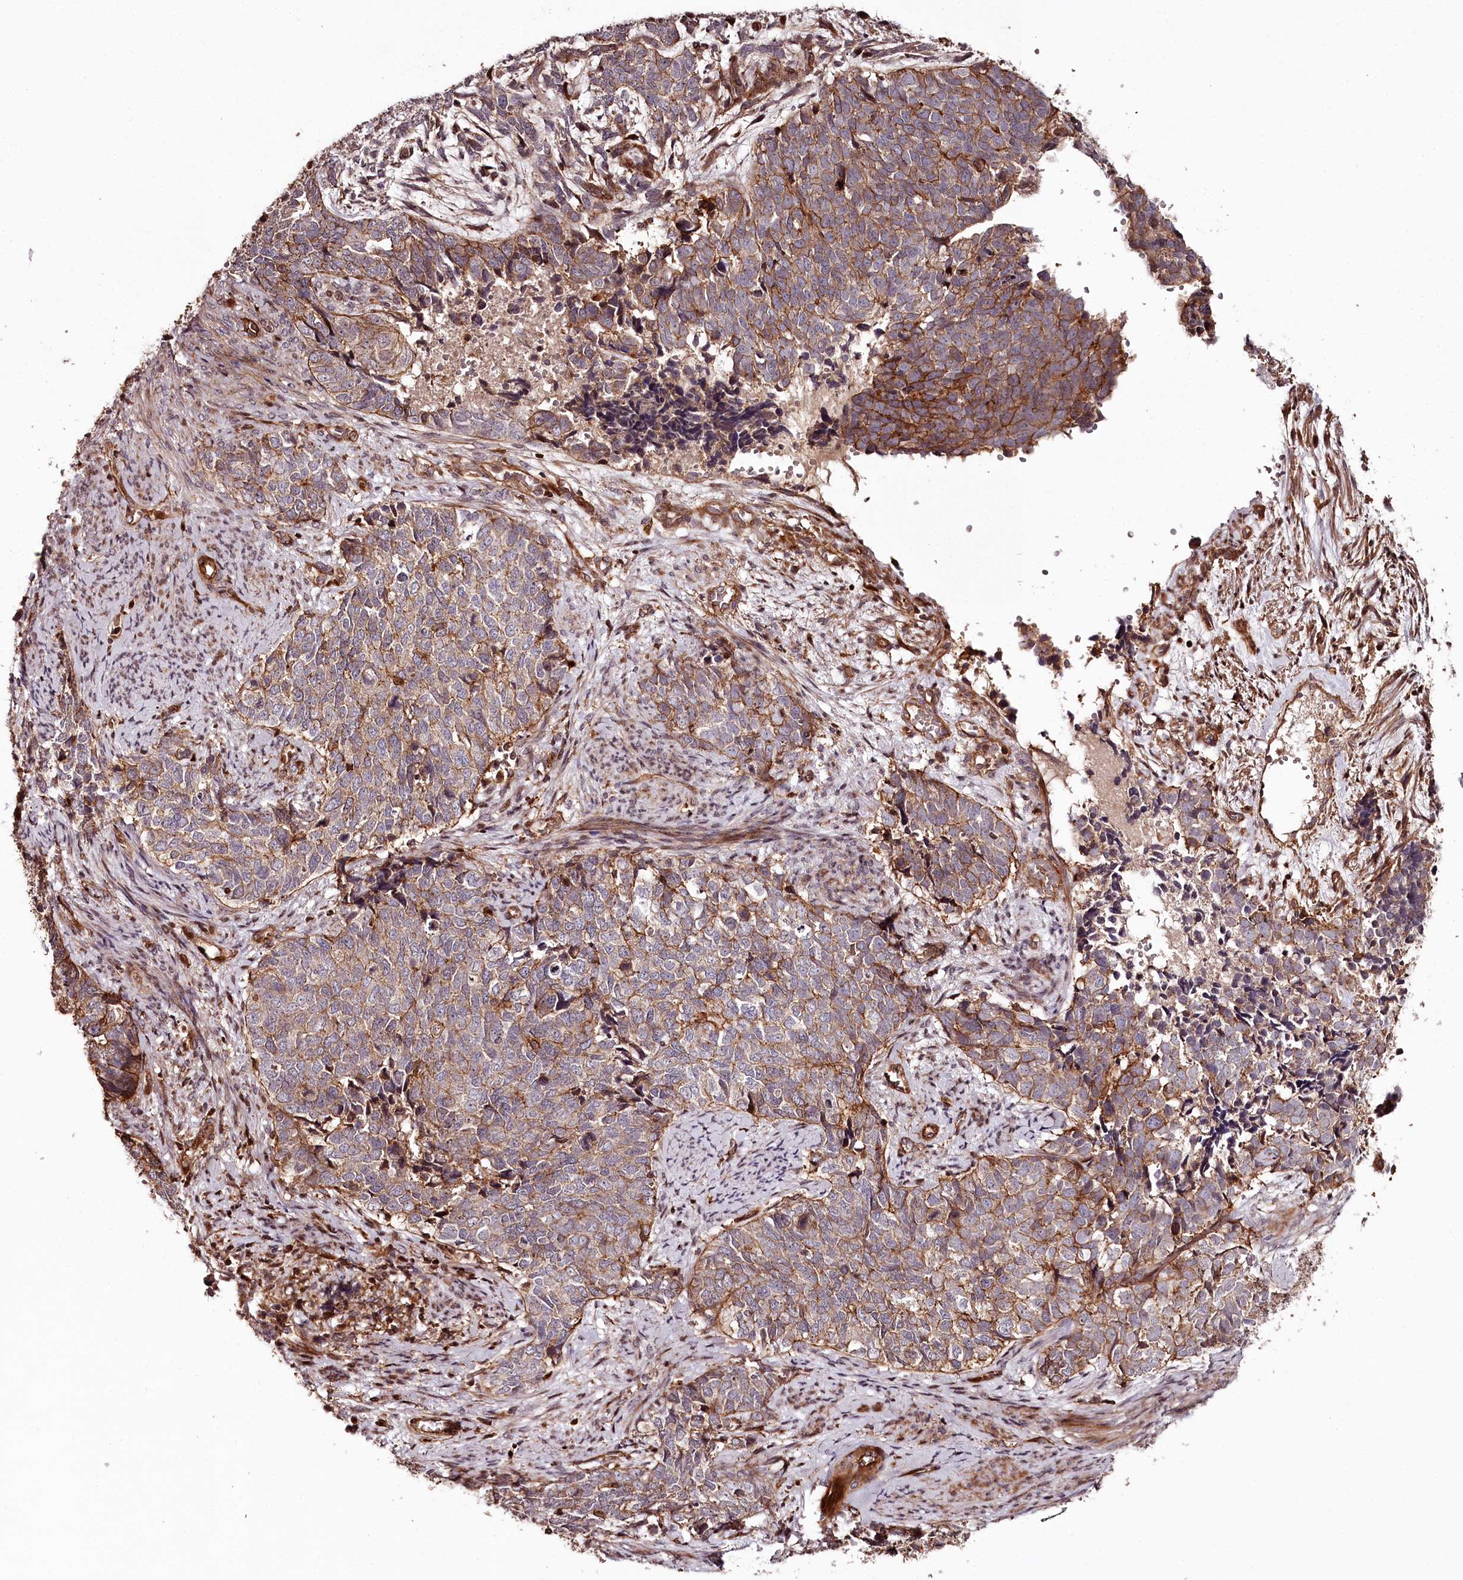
{"staining": {"intensity": "moderate", "quantity": ">75%", "location": "cytoplasmic/membranous"}, "tissue": "cervical cancer", "cell_type": "Tumor cells", "image_type": "cancer", "snomed": [{"axis": "morphology", "description": "Squamous cell carcinoma, NOS"}, {"axis": "topography", "description": "Cervix"}], "caption": "The immunohistochemical stain shows moderate cytoplasmic/membranous positivity in tumor cells of cervical cancer (squamous cell carcinoma) tissue. (DAB (3,3'-diaminobenzidine) = brown stain, brightfield microscopy at high magnification).", "gene": "KIF14", "patient": {"sex": "female", "age": 63}}